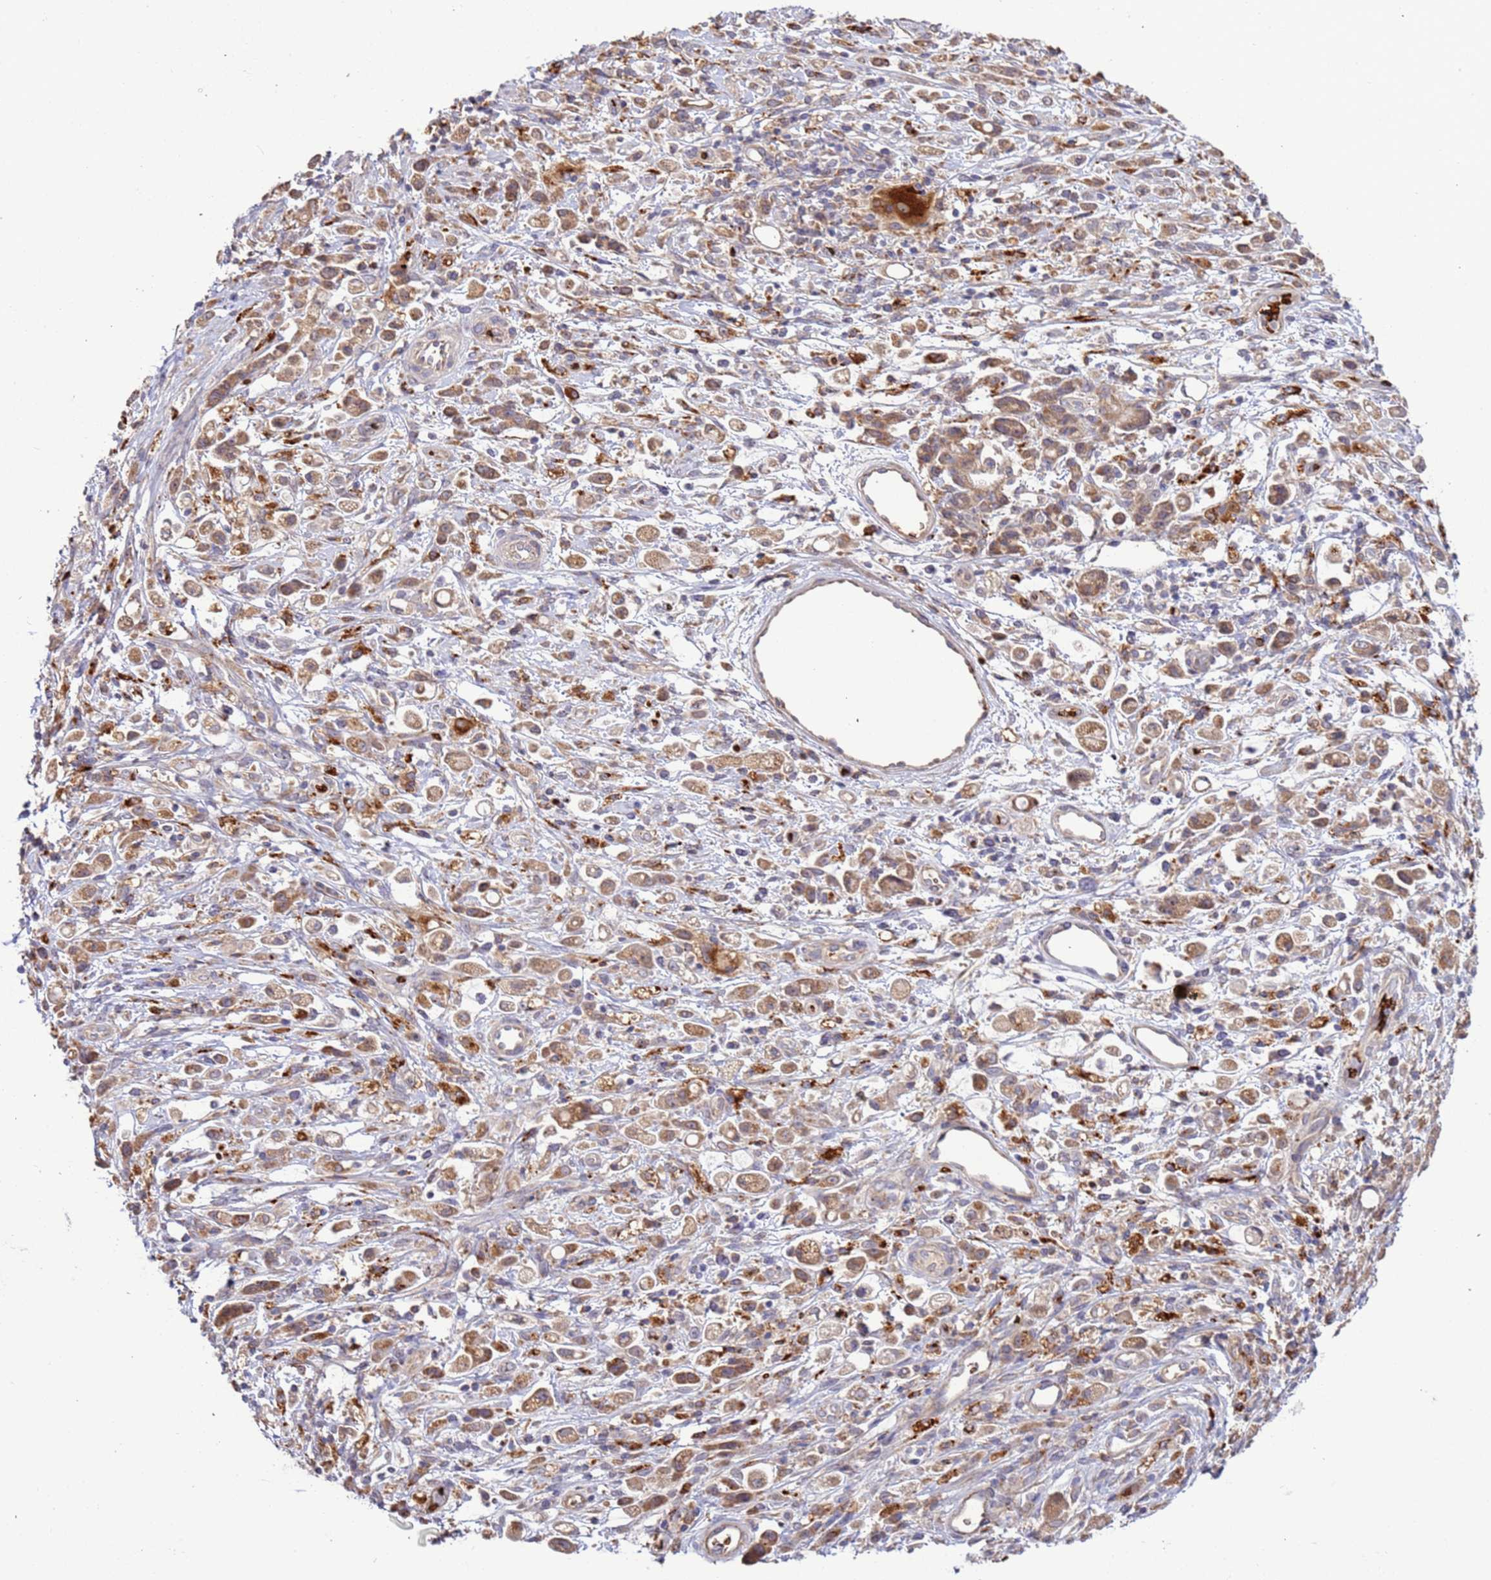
{"staining": {"intensity": "moderate", "quantity": ">75%", "location": "cytoplasmic/membranous"}, "tissue": "stomach cancer", "cell_type": "Tumor cells", "image_type": "cancer", "snomed": [{"axis": "morphology", "description": "Adenocarcinoma, NOS"}, {"axis": "topography", "description": "Stomach"}], "caption": "The immunohistochemical stain labels moderate cytoplasmic/membranous staining in tumor cells of stomach adenocarcinoma tissue.", "gene": "VPS36", "patient": {"sex": "female", "age": 60}}